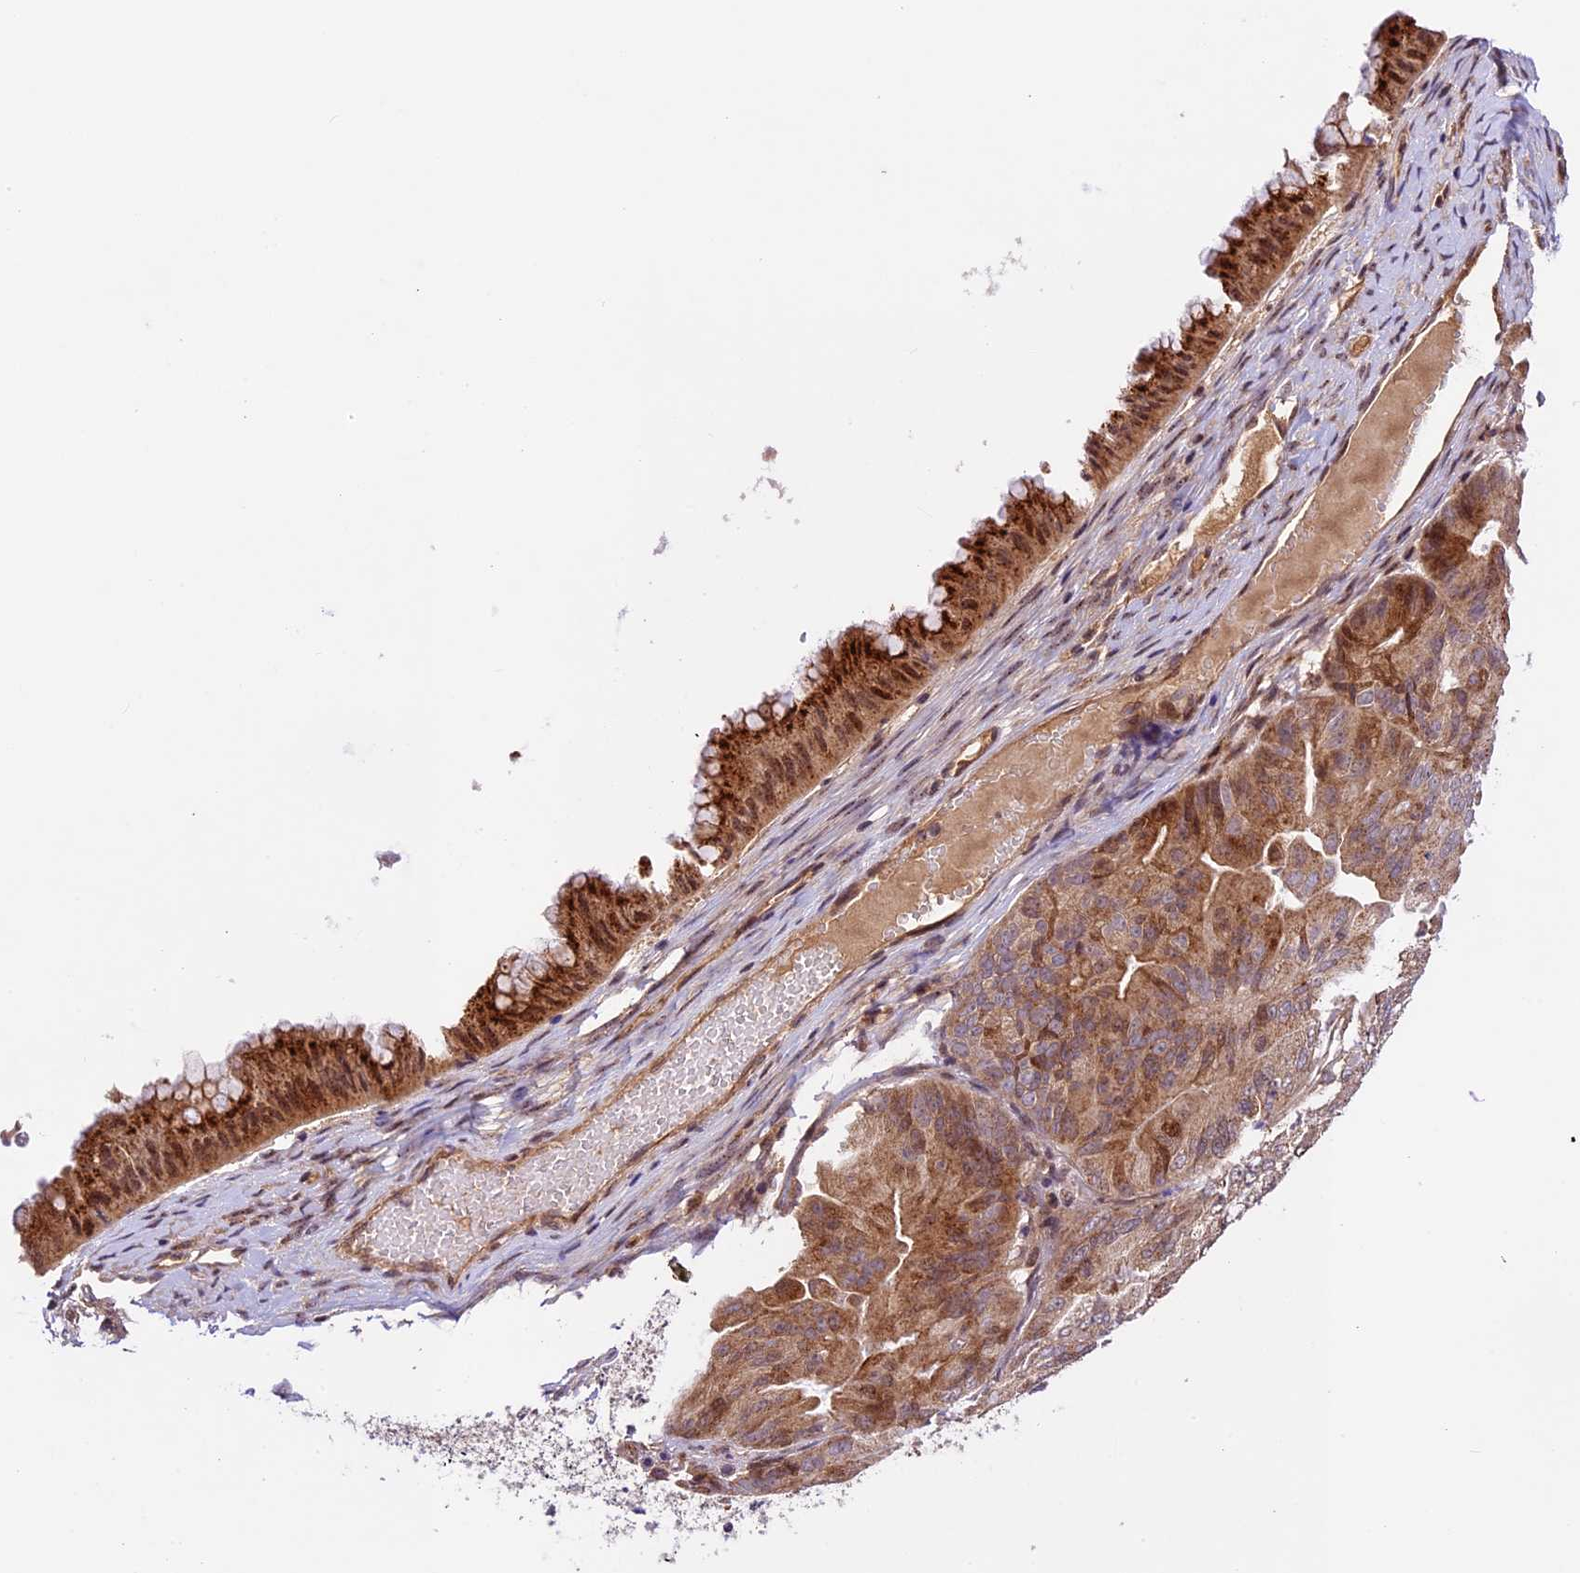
{"staining": {"intensity": "moderate", "quantity": ">75%", "location": "cytoplasmic/membranous,nuclear"}, "tissue": "ovarian cancer", "cell_type": "Tumor cells", "image_type": "cancer", "snomed": [{"axis": "morphology", "description": "Cystadenocarcinoma, mucinous, NOS"}, {"axis": "topography", "description": "Ovary"}], "caption": "Human ovarian mucinous cystadenocarcinoma stained for a protein (brown) displays moderate cytoplasmic/membranous and nuclear positive staining in approximately >75% of tumor cells.", "gene": "CCSER1", "patient": {"sex": "female", "age": 61}}